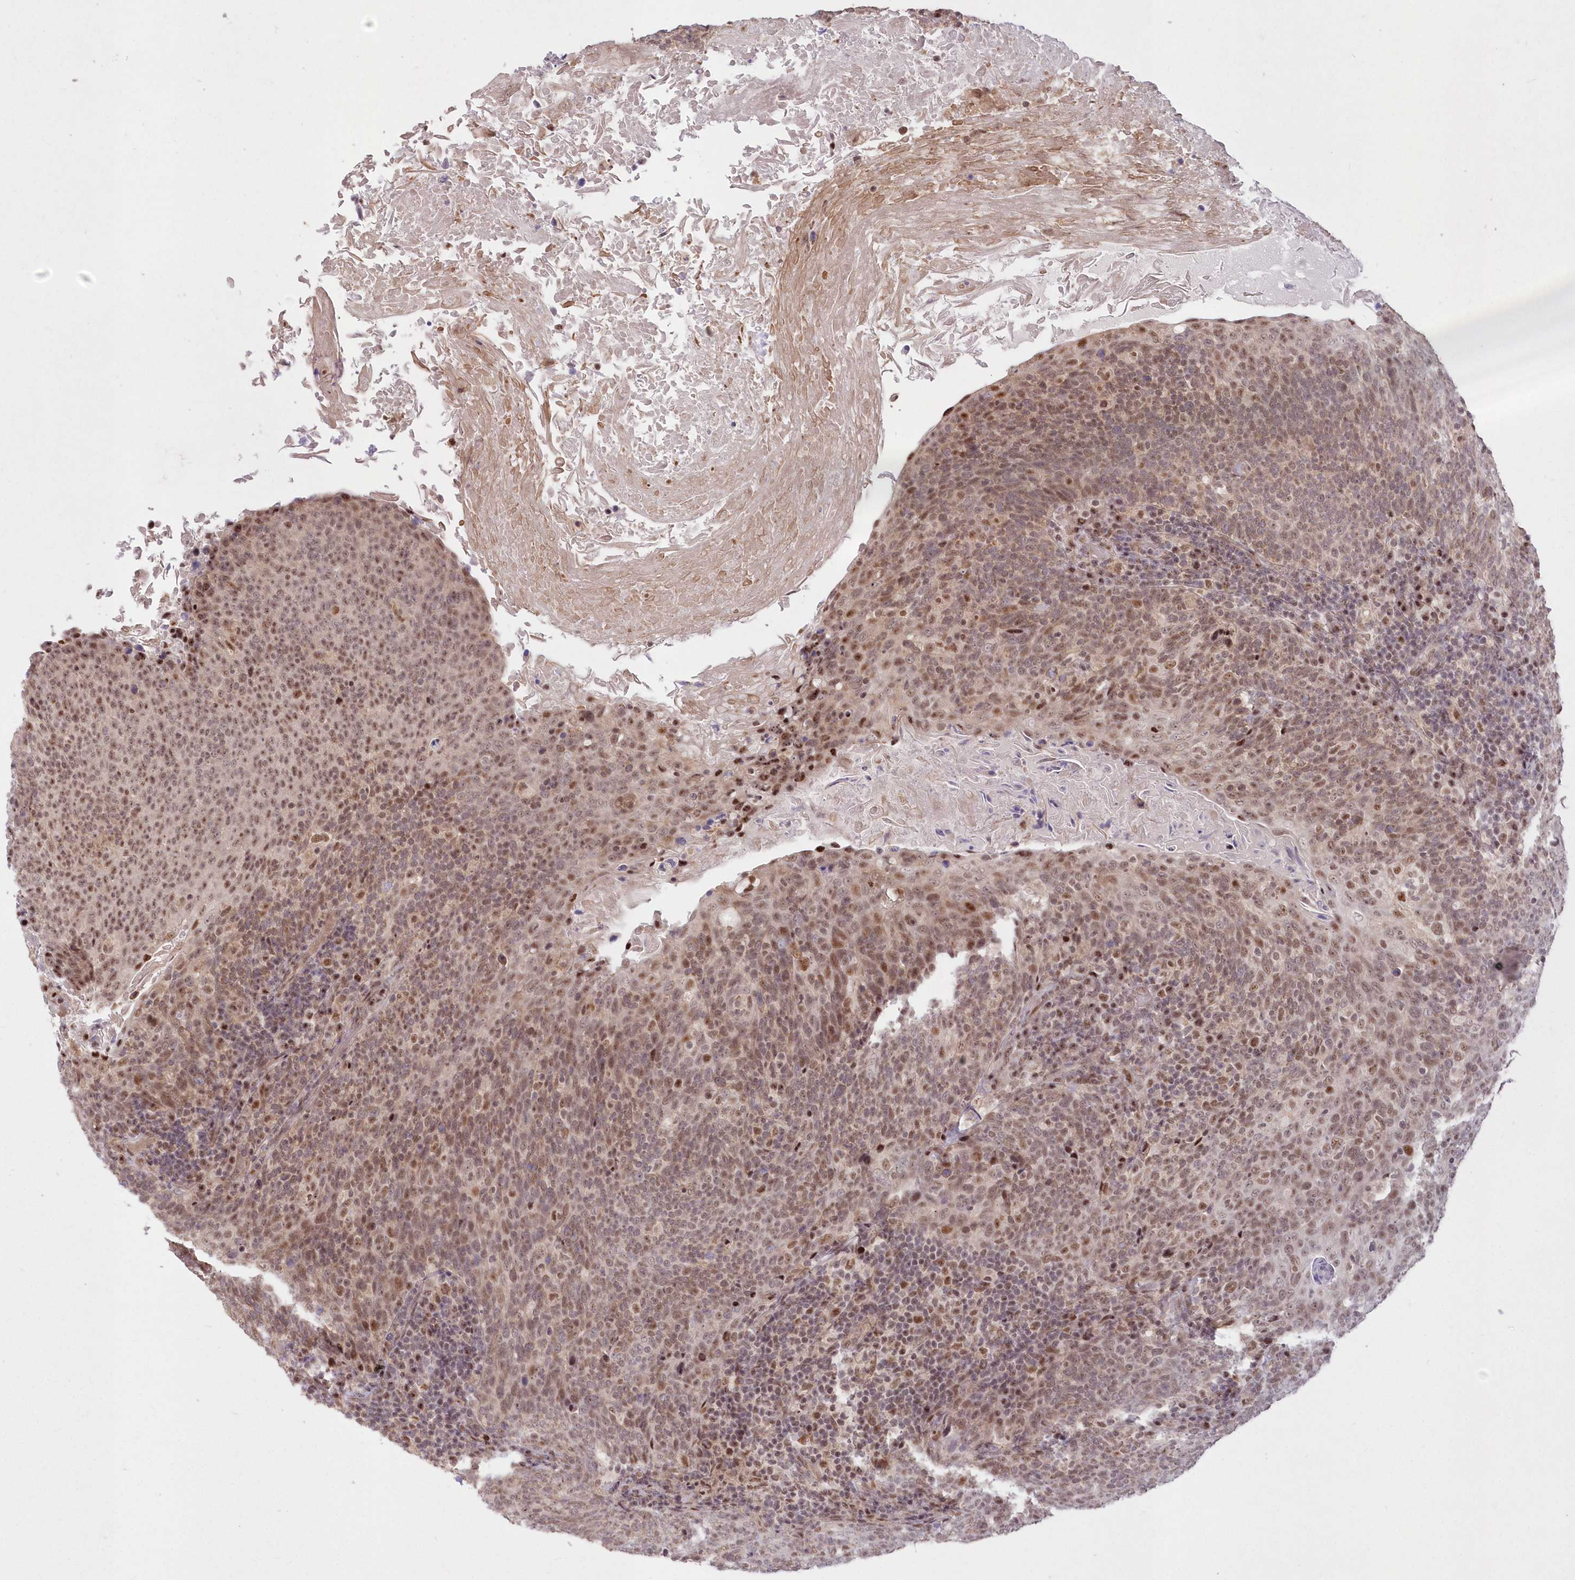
{"staining": {"intensity": "moderate", "quantity": ">75%", "location": "nuclear"}, "tissue": "head and neck cancer", "cell_type": "Tumor cells", "image_type": "cancer", "snomed": [{"axis": "morphology", "description": "Squamous cell carcinoma, NOS"}, {"axis": "morphology", "description": "Squamous cell carcinoma, metastatic, NOS"}, {"axis": "topography", "description": "Lymph node"}, {"axis": "topography", "description": "Head-Neck"}], "caption": "There is medium levels of moderate nuclear positivity in tumor cells of head and neck cancer, as demonstrated by immunohistochemical staining (brown color).", "gene": "WBP1L", "patient": {"sex": "male", "age": 62}}